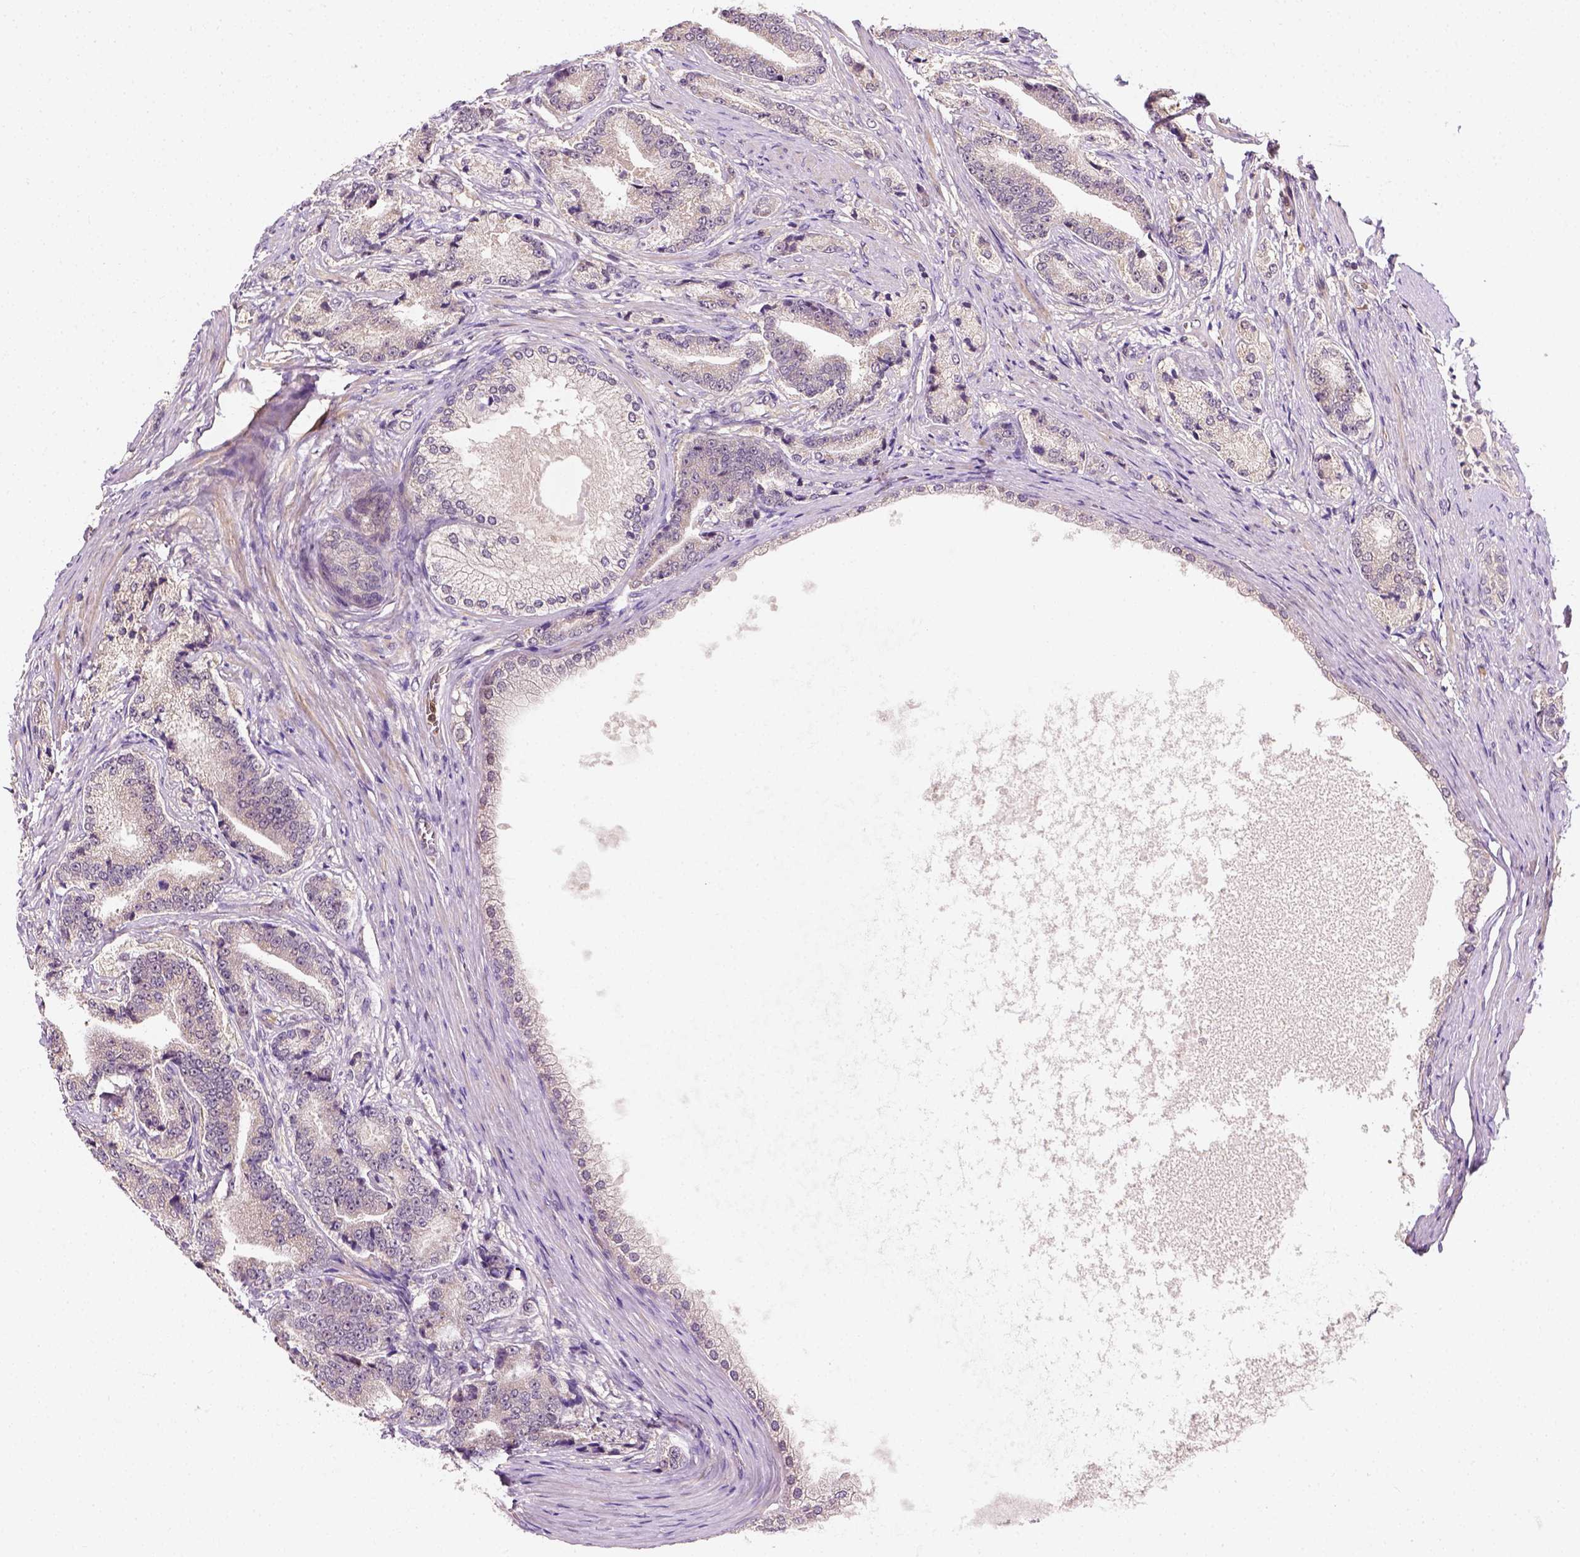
{"staining": {"intensity": "negative", "quantity": "none", "location": "none"}, "tissue": "prostate cancer", "cell_type": "Tumor cells", "image_type": "cancer", "snomed": [{"axis": "morphology", "description": "Adenocarcinoma, High grade"}, {"axis": "topography", "description": "Prostate and seminal vesicle, NOS"}], "caption": "Immunohistochemistry (IHC) micrograph of neoplastic tissue: human prostate cancer stained with DAB (3,3'-diaminobenzidine) demonstrates no significant protein expression in tumor cells.", "gene": "MATK", "patient": {"sex": "male", "age": 61}}